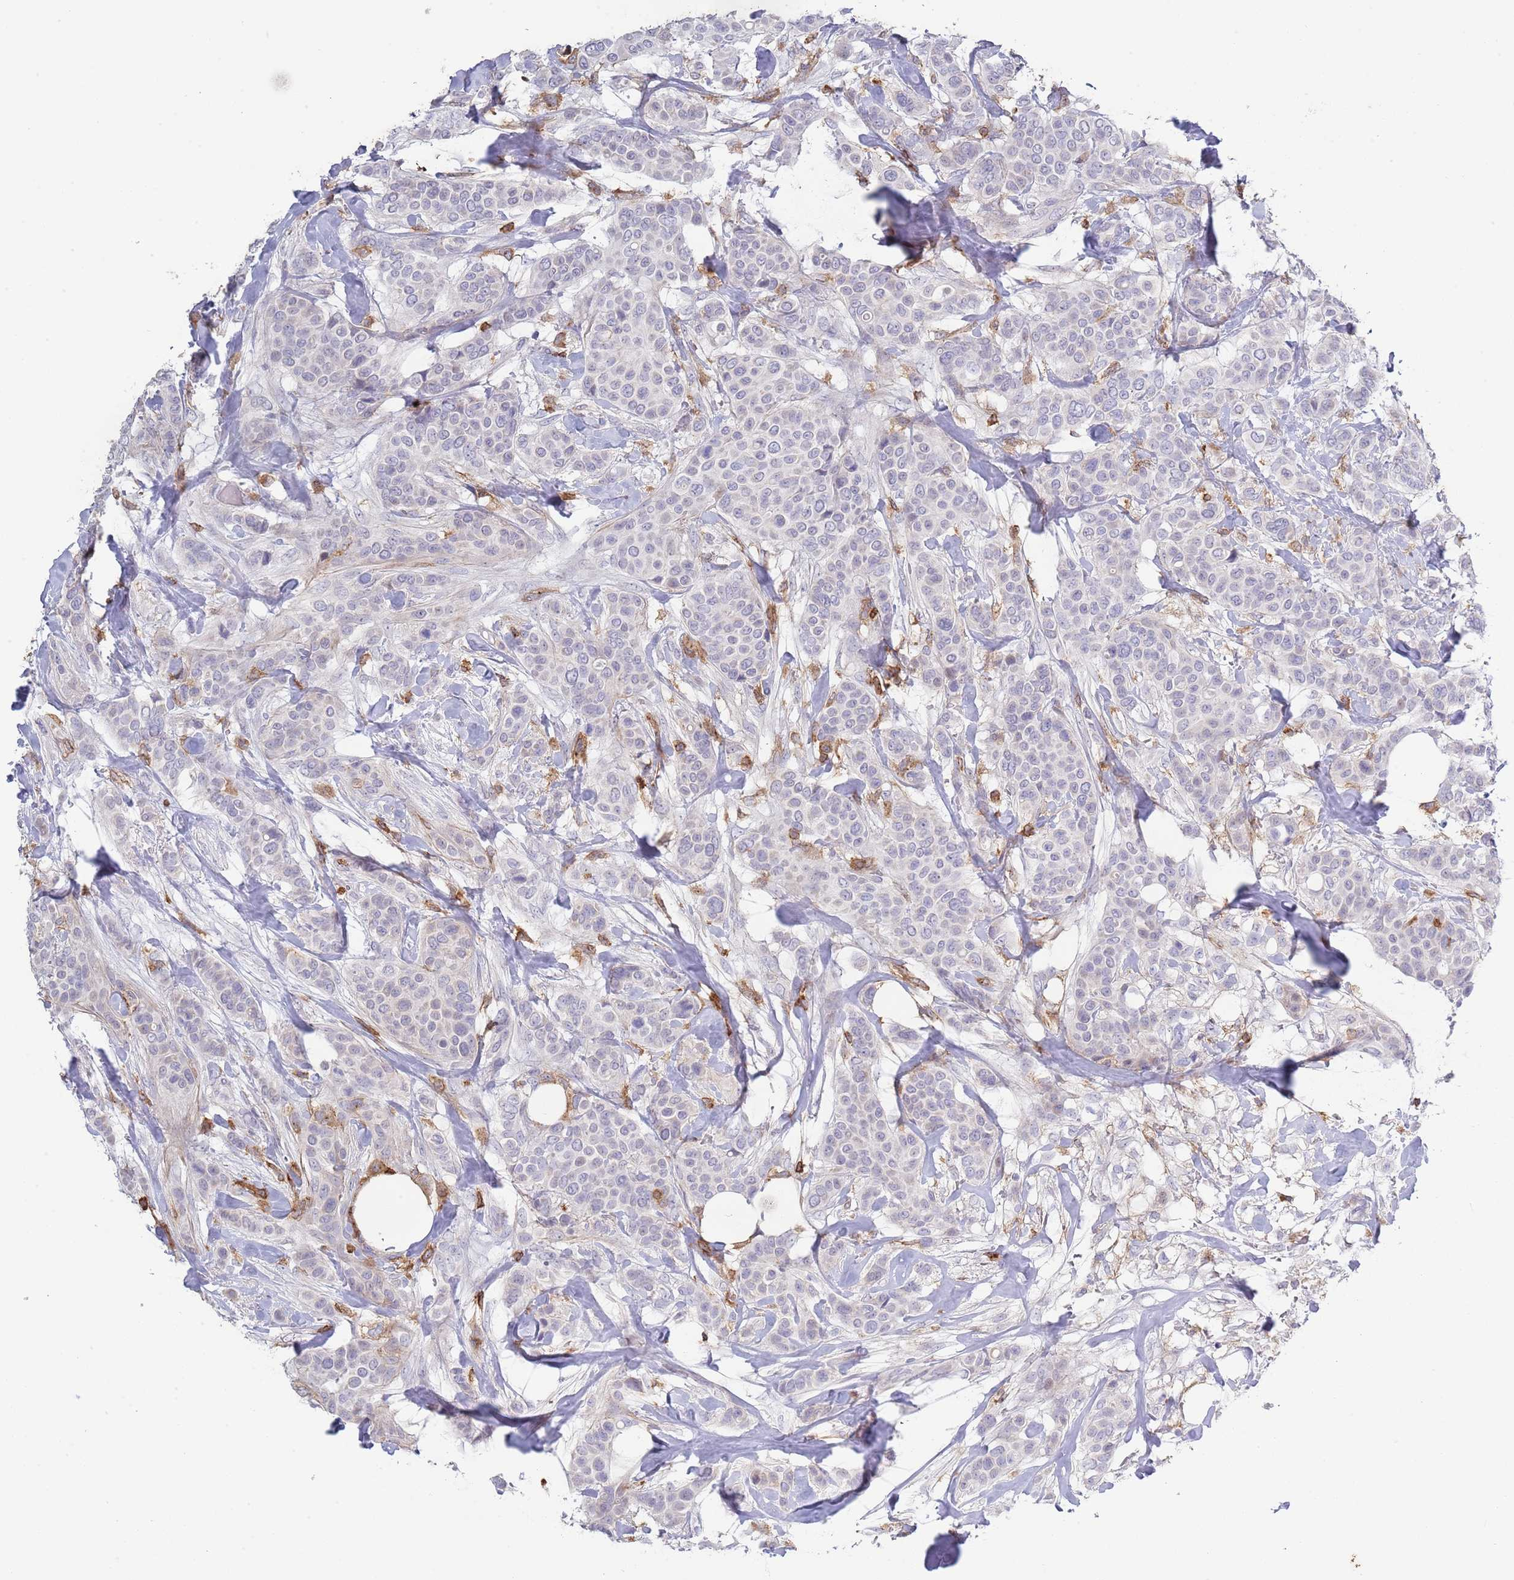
{"staining": {"intensity": "negative", "quantity": "none", "location": "none"}, "tissue": "breast cancer", "cell_type": "Tumor cells", "image_type": "cancer", "snomed": [{"axis": "morphology", "description": "Lobular carcinoma"}, {"axis": "topography", "description": "Breast"}], "caption": "A high-resolution histopathology image shows IHC staining of lobular carcinoma (breast), which exhibits no significant expression in tumor cells.", "gene": "LPXN", "patient": {"sex": "female", "age": 51}}